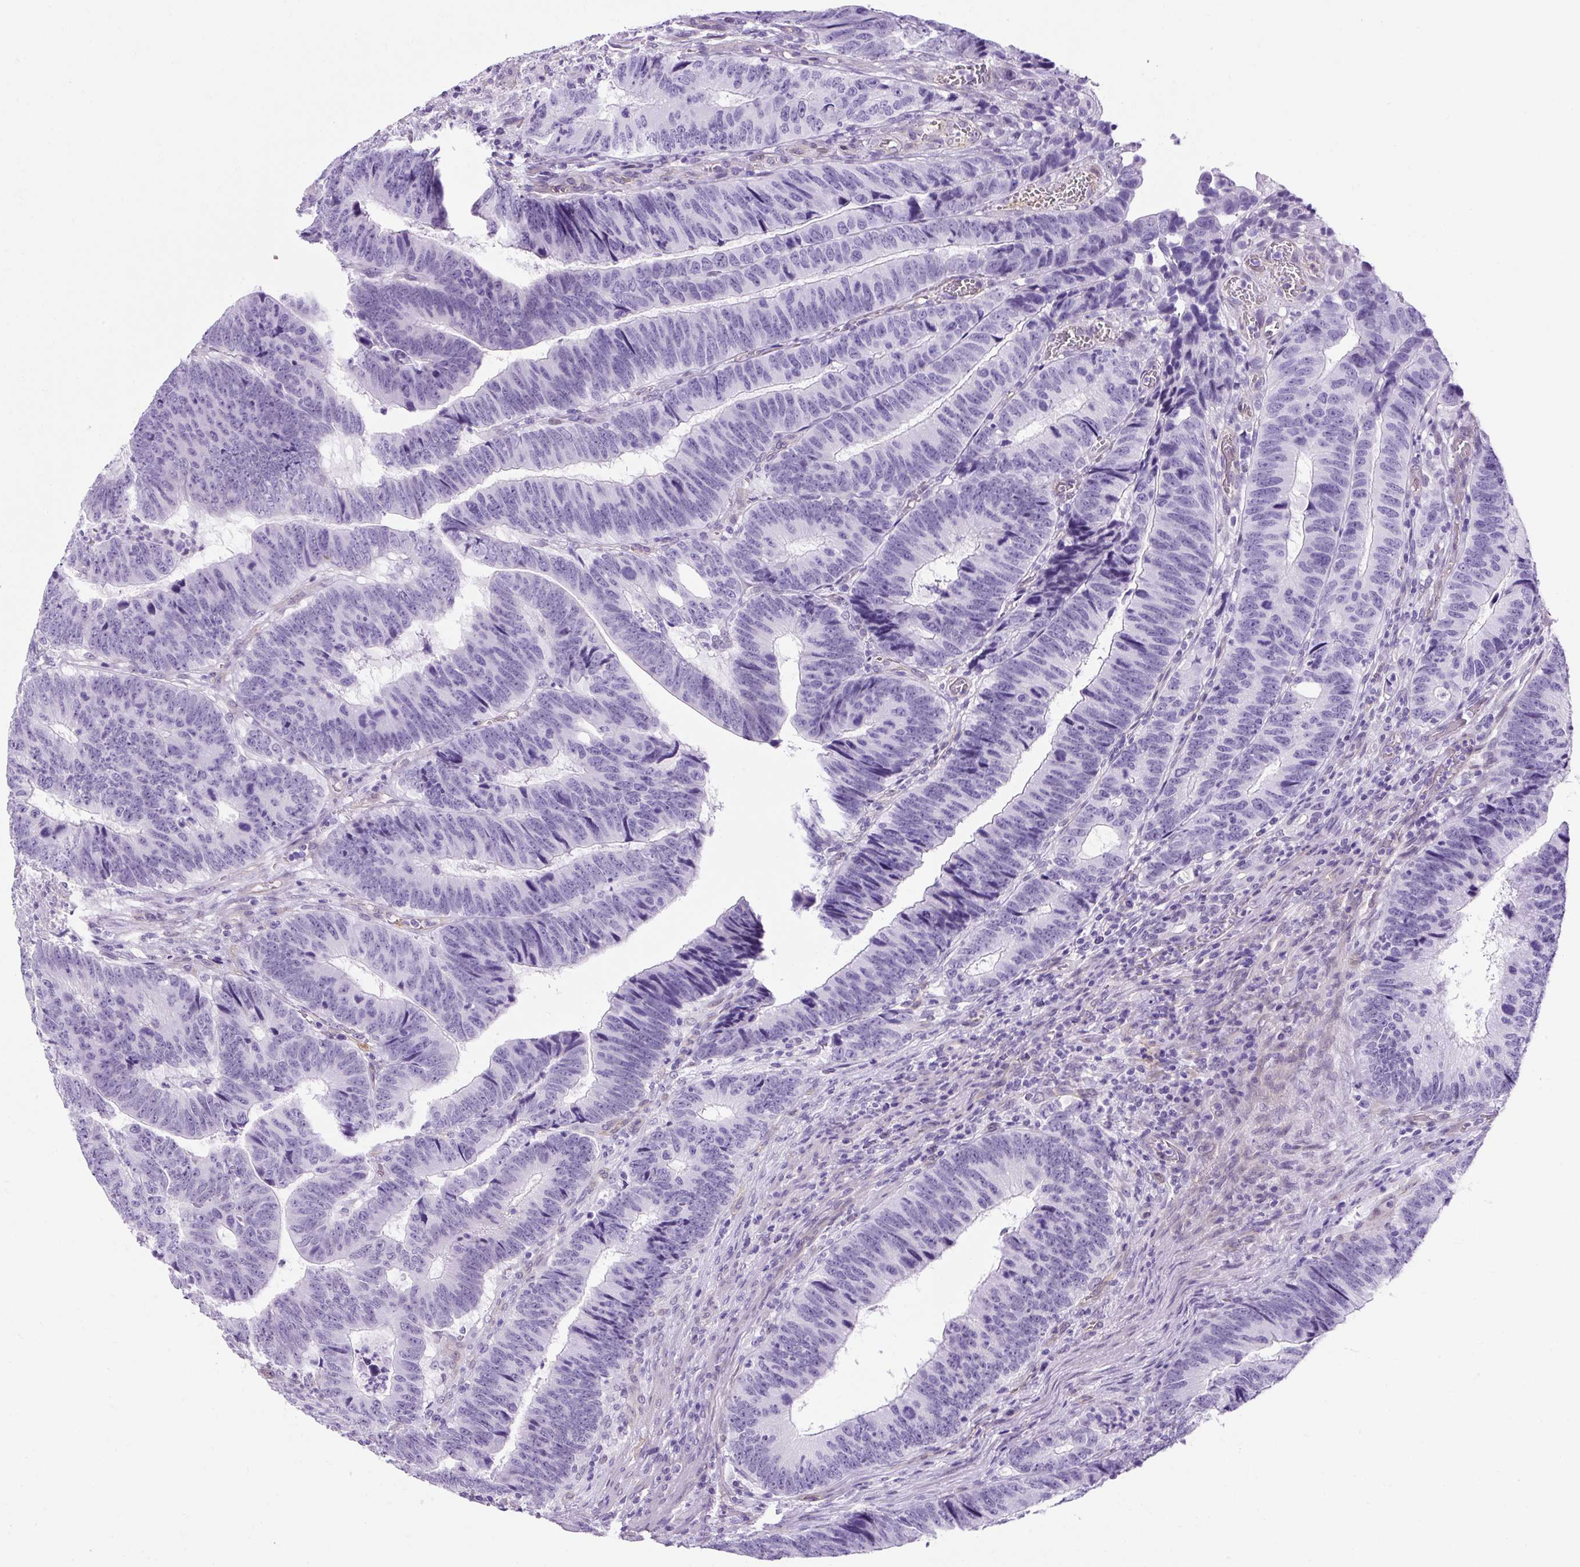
{"staining": {"intensity": "negative", "quantity": "none", "location": "none"}, "tissue": "colorectal cancer", "cell_type": "Tumor cells", "image_type": "cancer", "snomed": [{"axis": "morphology", "description": "Adenocarcinoma, NOS"}, {"axis": "topography", "description": "Colon"}], "caption": "The immunohistochemistry (IHC) micrograph has no significant staining in tumor cells of colorectal adenocarcinoma tissue. The staining was performed using DAB to visualize the protein expression in brown, while the nuclei were stained in blue with hematoxylin (Magnification: 20x).", "gene": "KRT12", "patient": {"sex": "male", "age": 62}}